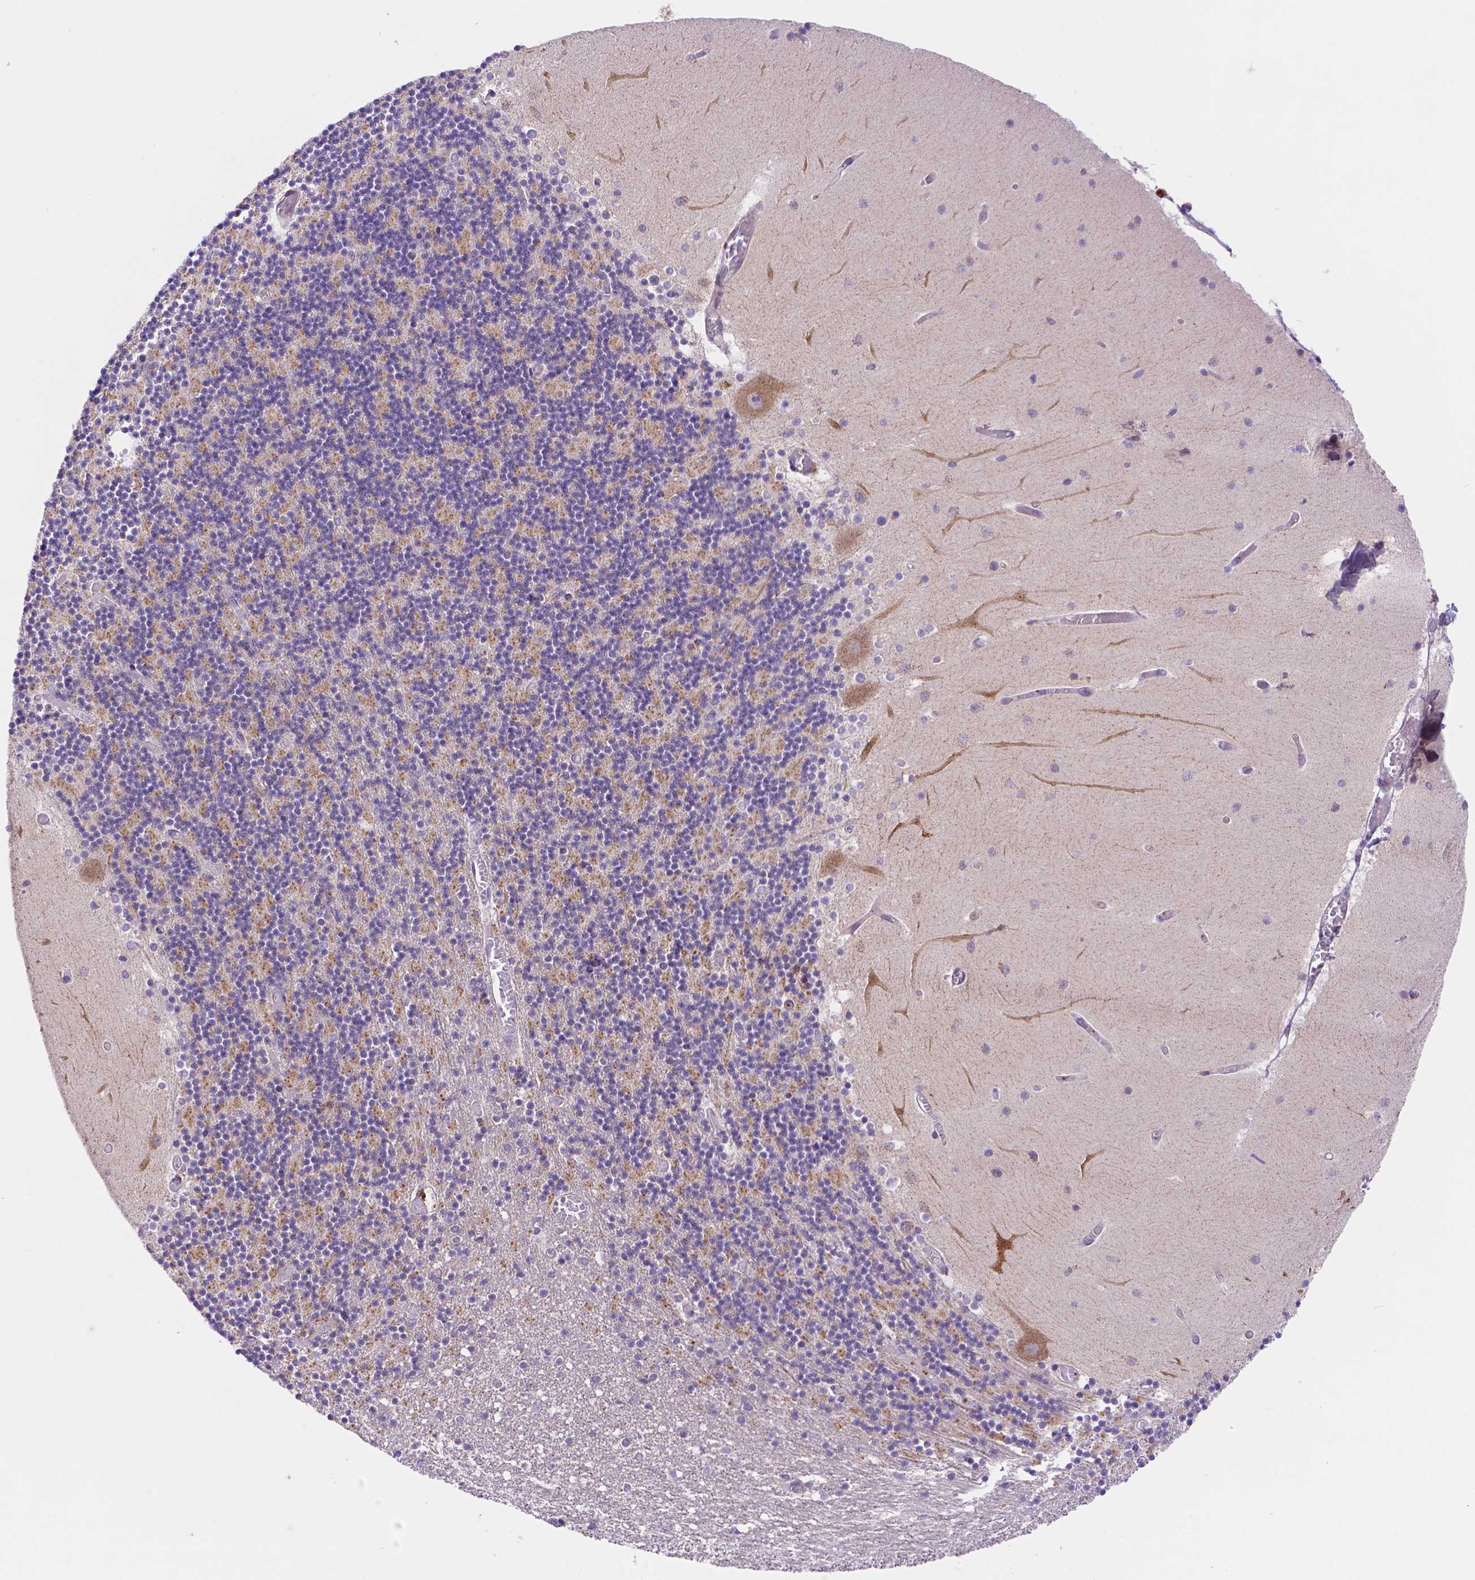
{"staining": {"intensity": "moderate", "quantity": "25%-75%", "location": "cytoplasmic/membranous"}, "tissue": "cerebellum", "cell_type": "Cells in granular layer", "image_type": "normal", "snomed": [{"axis": "morphology", "description": "Normal tissue, NOS"}, {"axis": "topography", "description": "Cerebellum"}], "caption": "Moderate cytoplasmic/membranous protein expression is appreciated in about 25%-75% of cells in granular layer in cerebellum.", "gene": "CYYR1", "patient": {"sex": "female", "age": 28}}